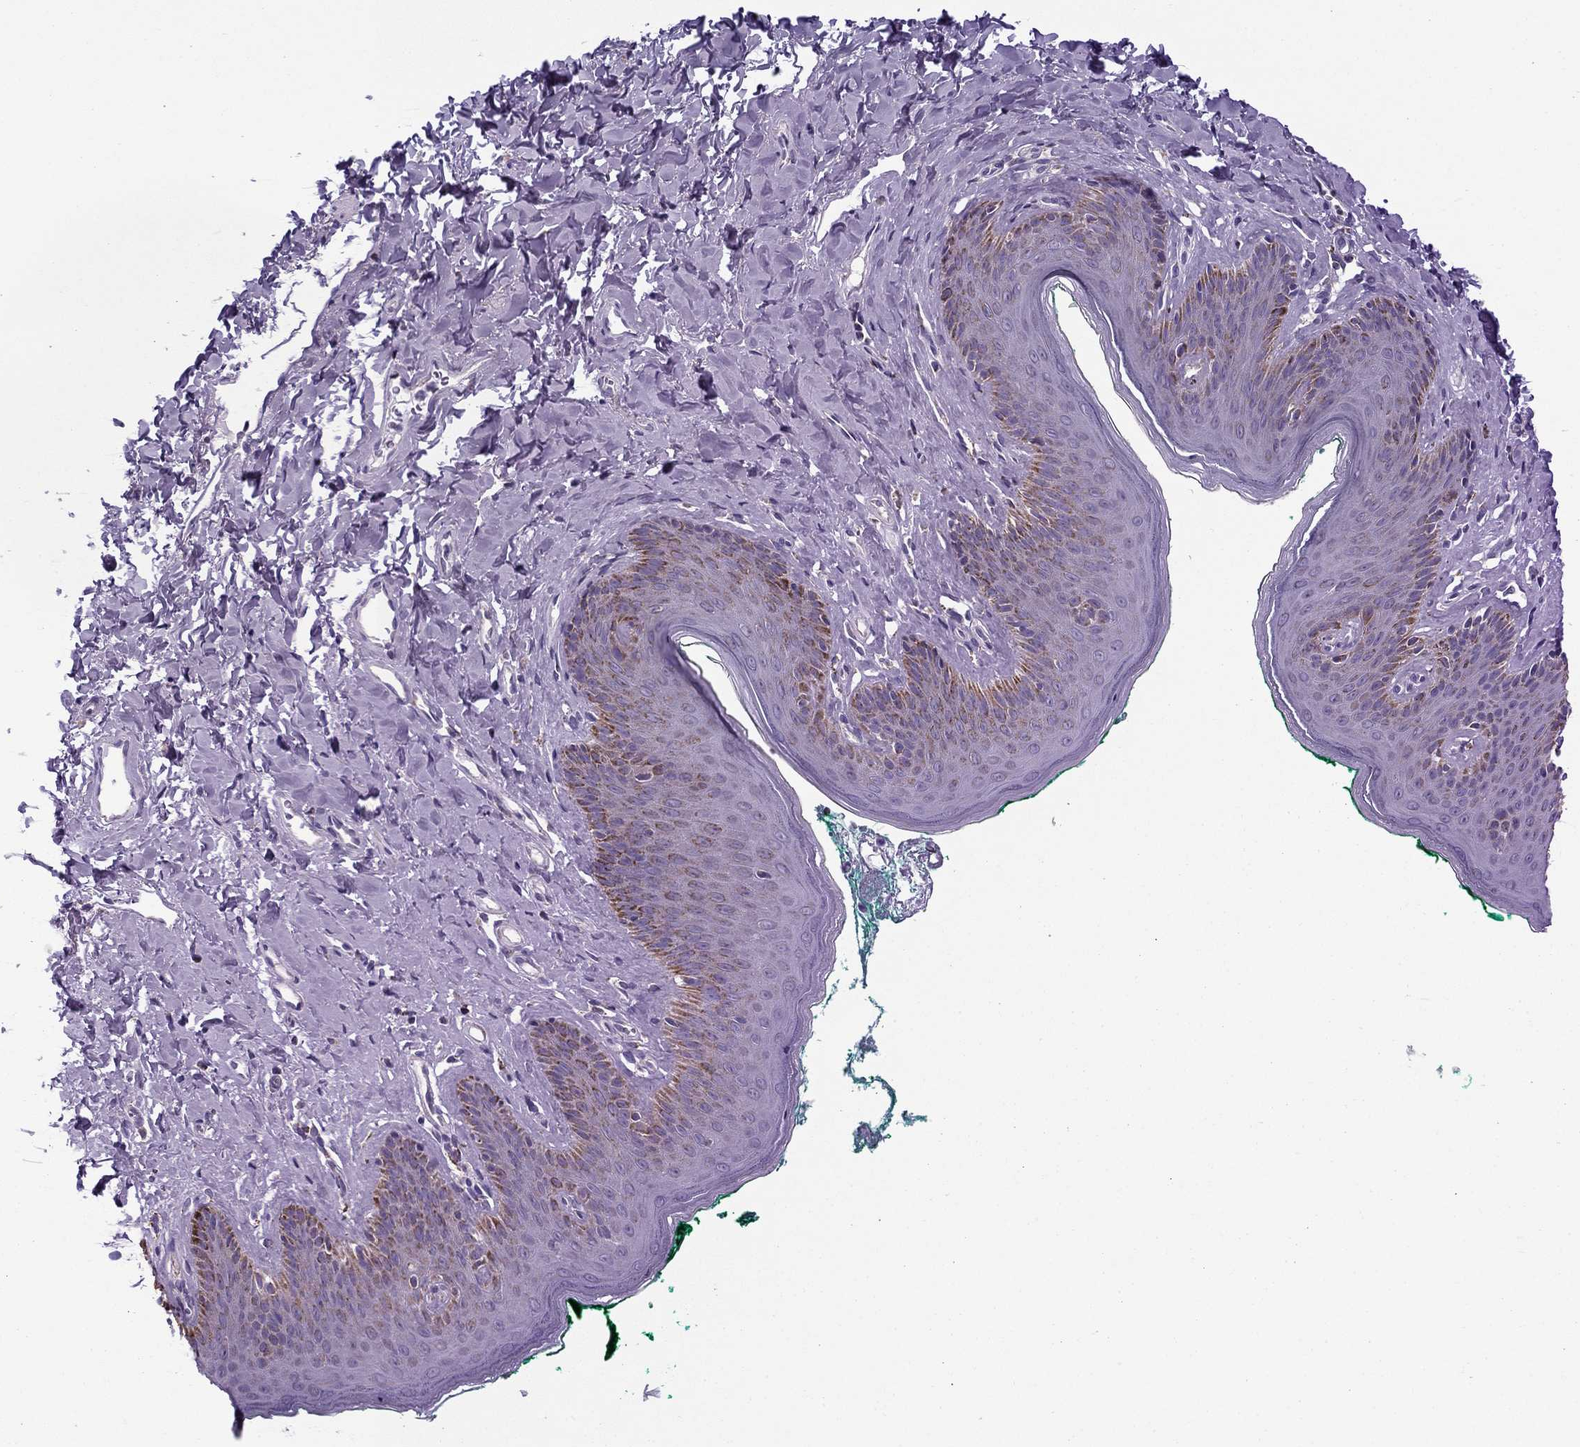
{"staining": {"intensity": "negative", "quantity": "none", "location": "none"}, "tissue": "skin", "cell_type": "Epidermal cells", "image_type": "normal", "snomed": [{"axis": "morphology", "description": "Normal tissue, NOS"}, {"axis": "topography", "description": "Vulva"}], "caption": "Histopathology image shows no protein positivity in epidermal cells of normal skin.", "gene": "ACADSB", "patient": {"sex": "female", "age": 66}}